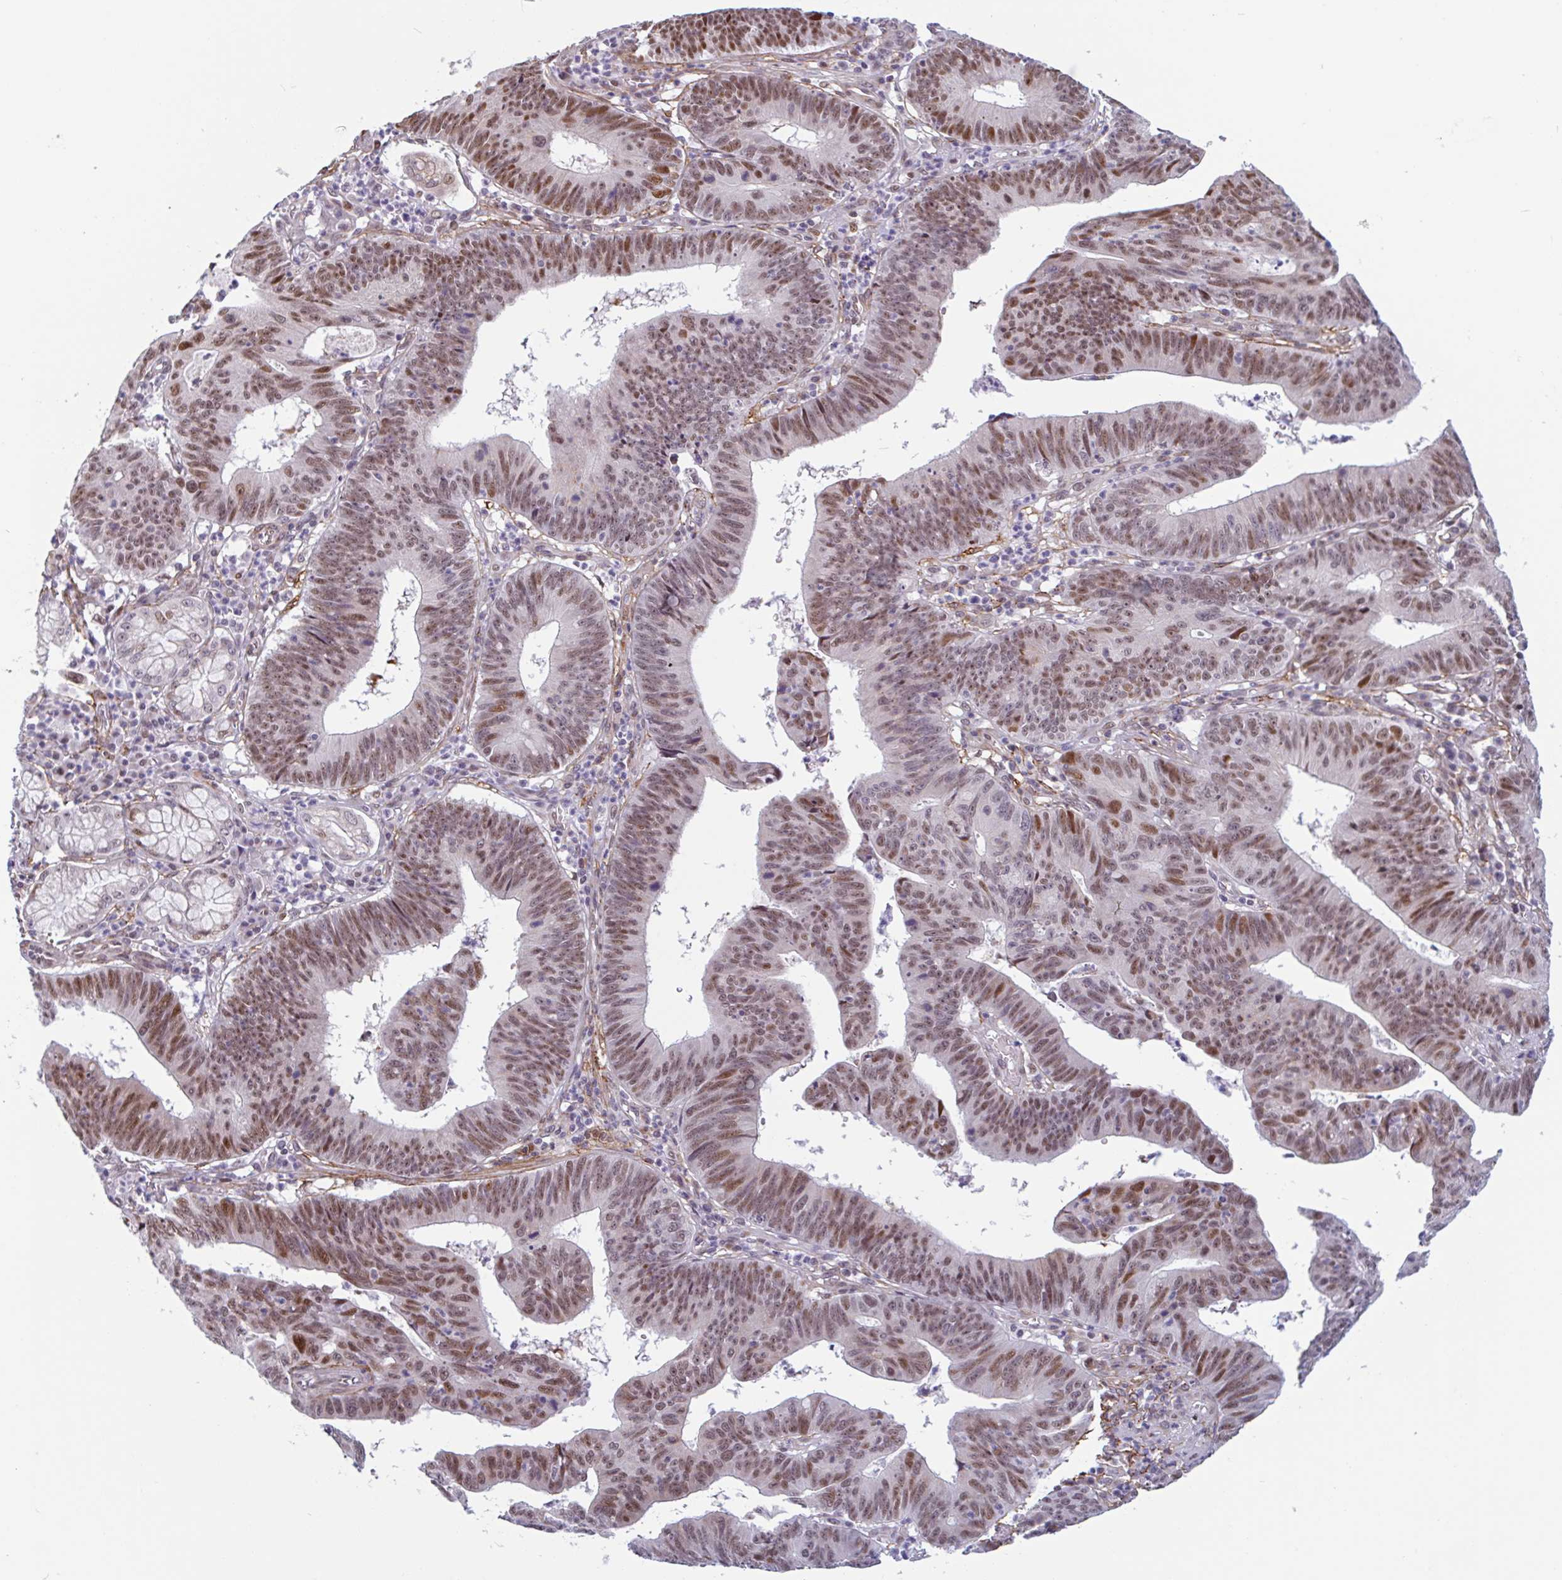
{"staining": {"intensity": "moderate", "quantity": ">75%", "location": "nuclear"}, "tissue": "stomach cancer", "cell_type": "Tumor cells", "image_type": "cancer", "snomed": [{"axis": "morphology", "description": "Adenocarcinoma, NOS"}, {"axis": "topography", "description": "Stomach"}], "caption": "Adenocarcinoma (stomach) tissue displays moderate nuclear positivity in about >75% of tumor cells", "gene": "TMEM119", "patient": {"sex": "male", "age": 59}}